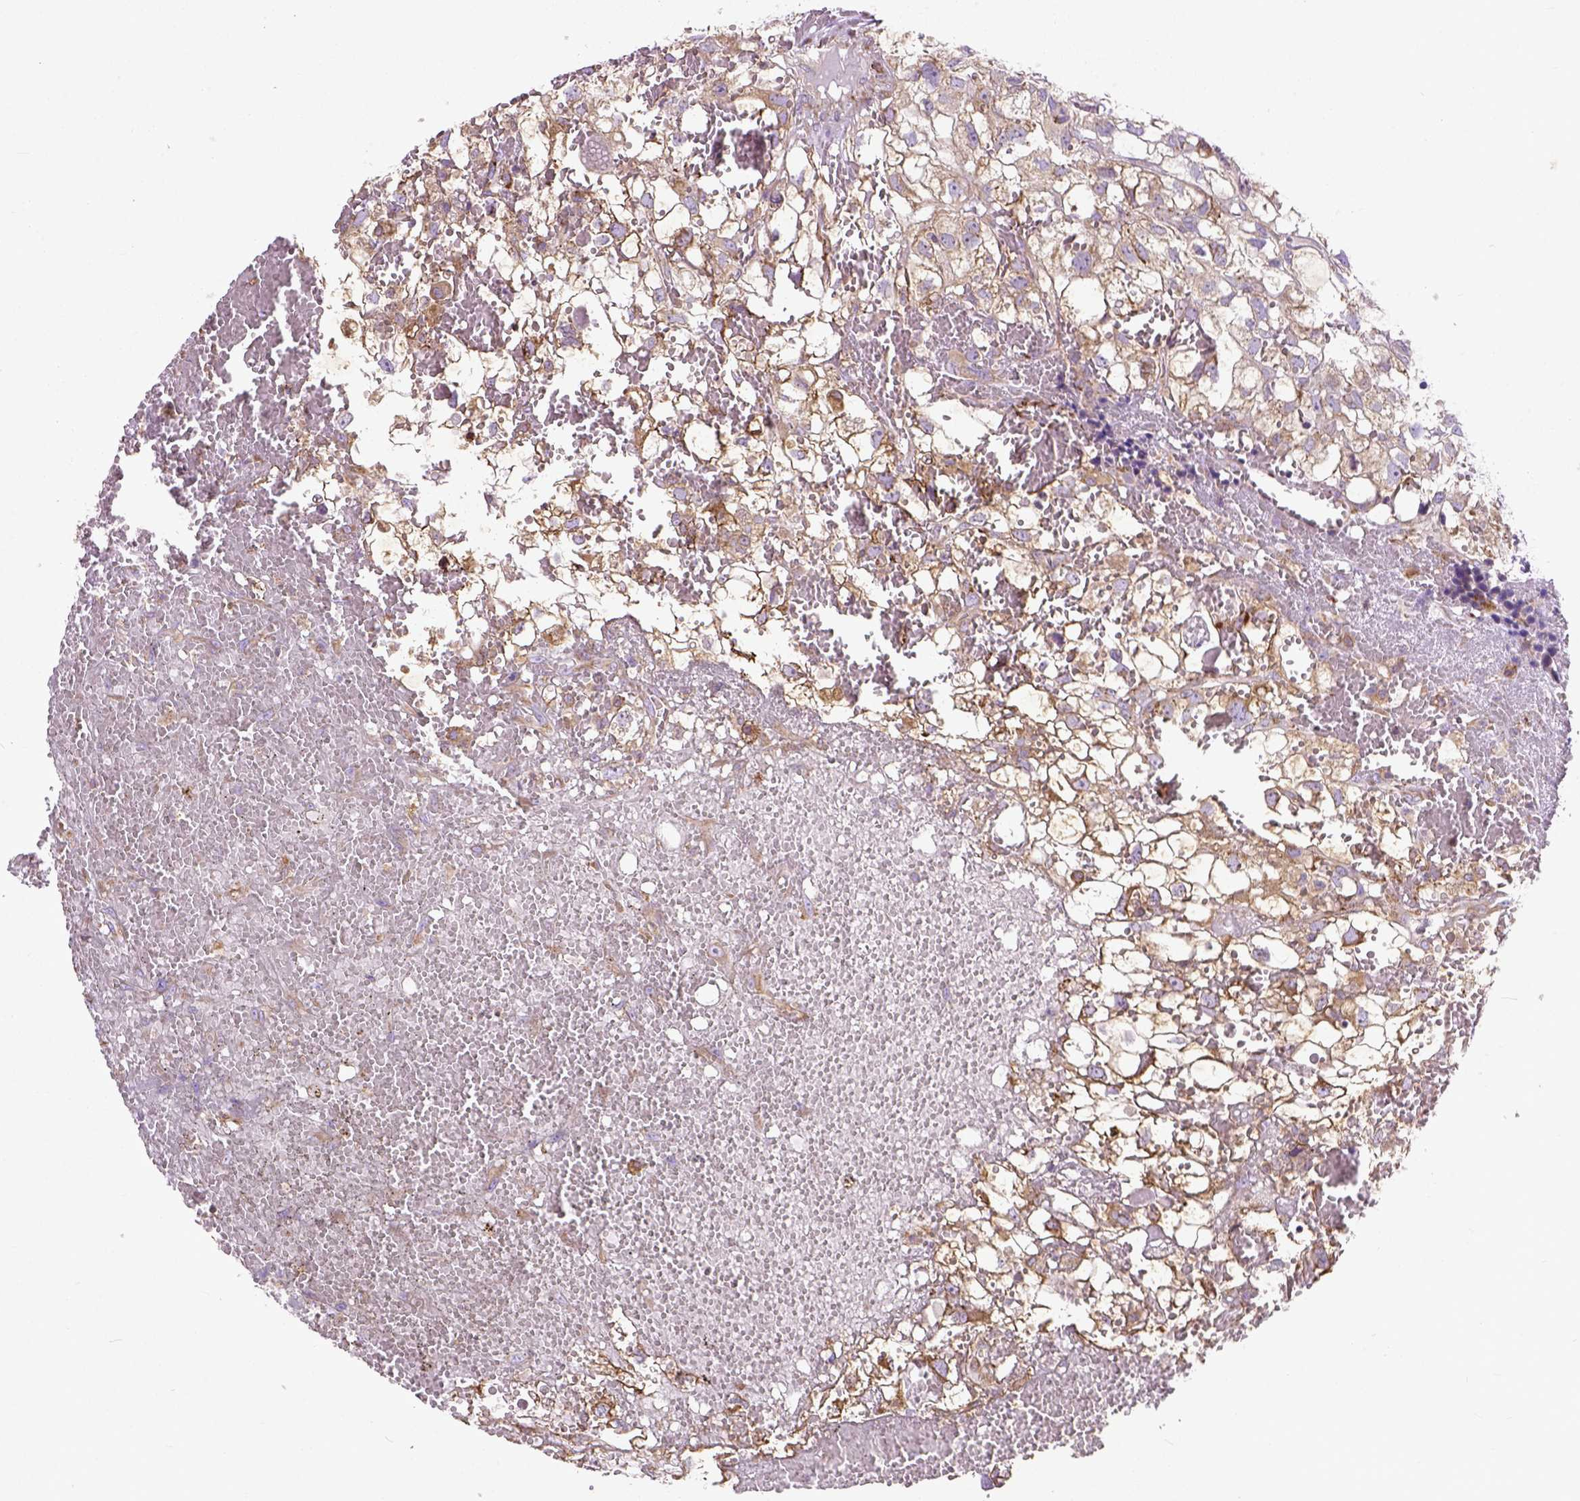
{"staining": {"intensity": "moderate", "quantity": ">75%", "location": "cytoplasmic/membranous"}, "tissue": "renal cancer", "cell_type": "Tumor cells", "image_type": "cancer", "snomed": [{"axis": "morphology", "description": "Adenocarcinoma, NOS"}, {"axis": "topography", "description": "Kidney"}], "caption": "Immunohistochemistry of renal cancer demonstrates medium levels of moderate cytoplasmic/membranous staining in about >75% of tumor cells.", "gene": "PLK4", "patient": {"sex": "male", "age": 56}}